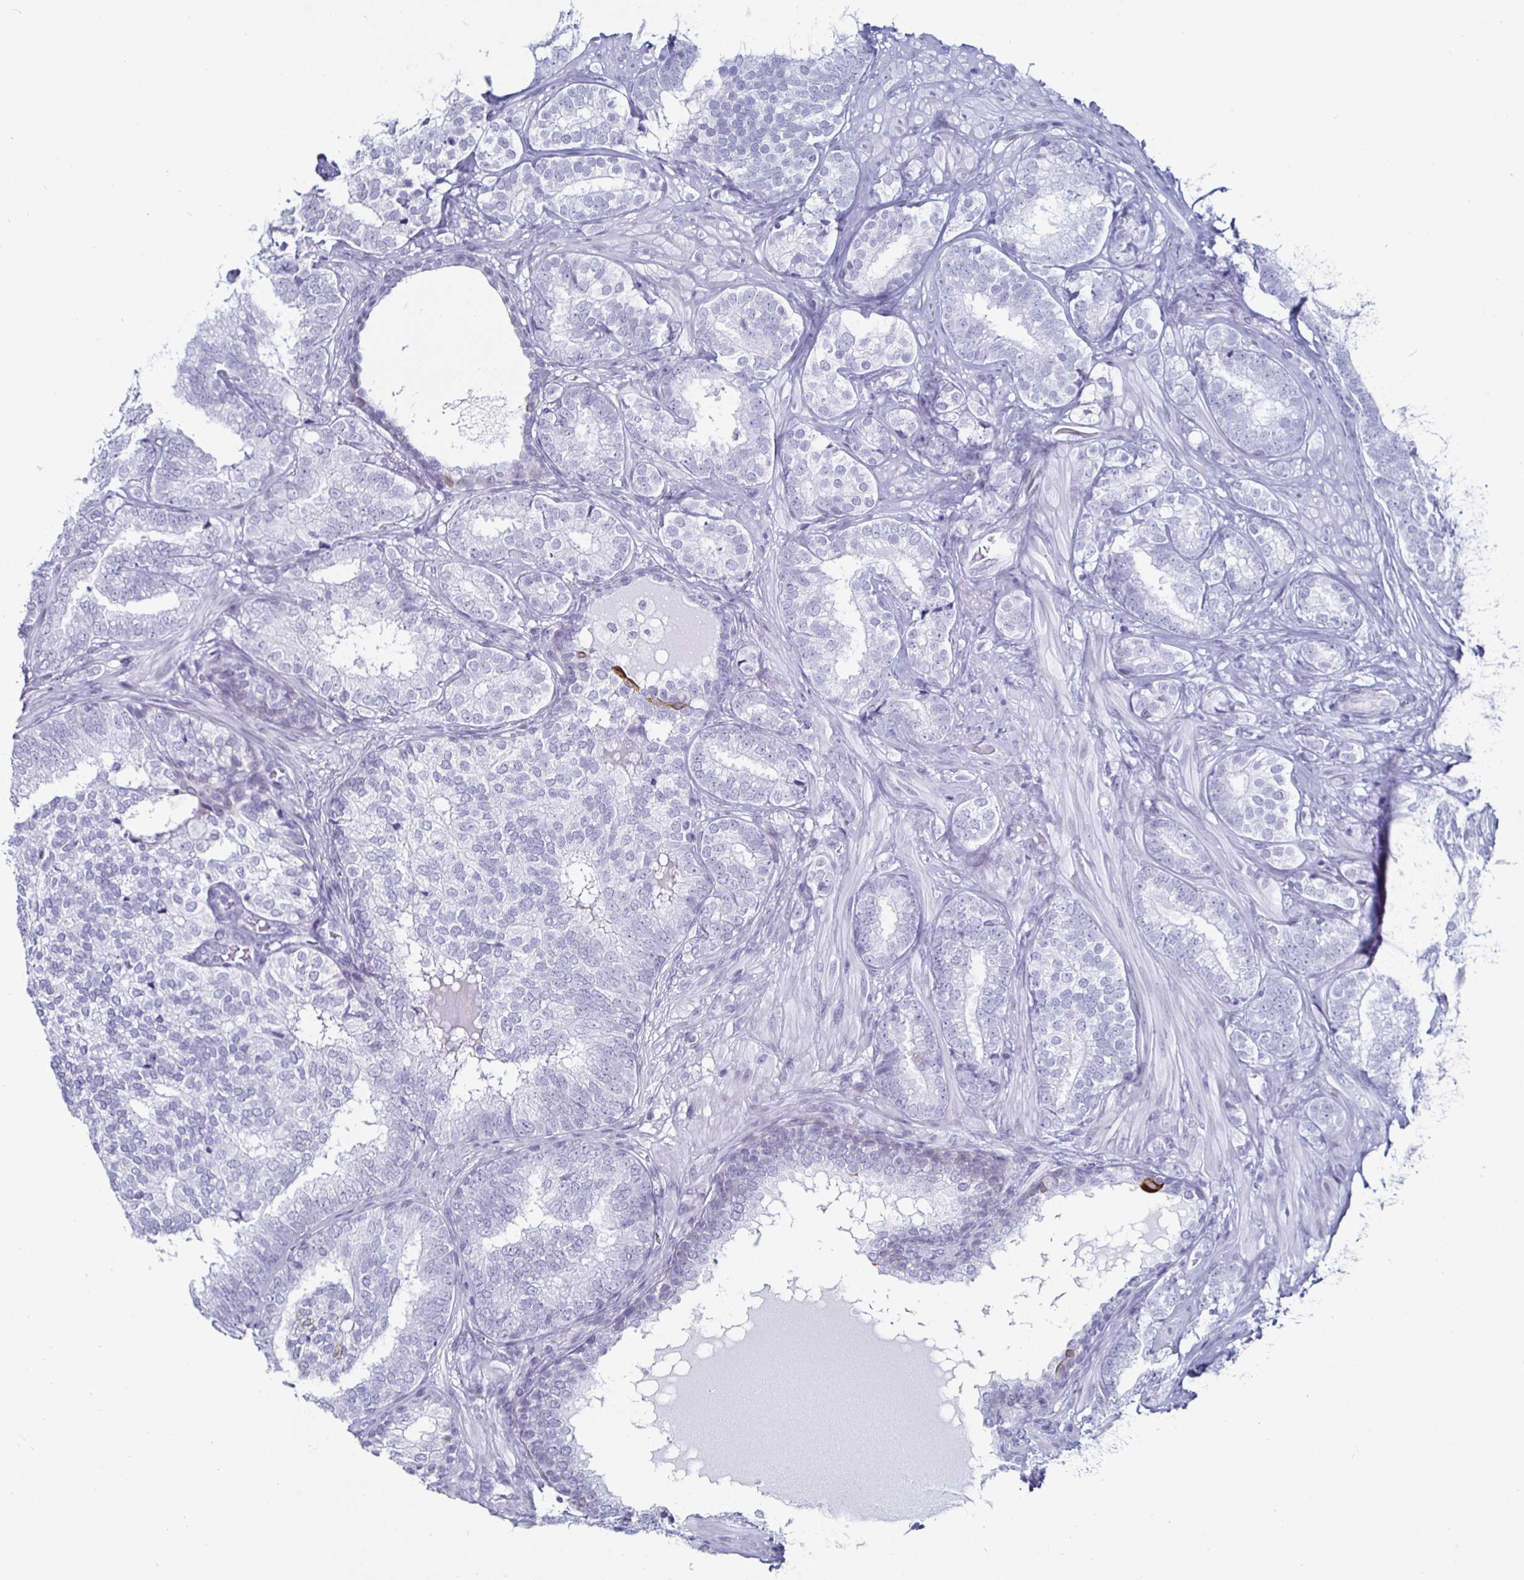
{"staining": {"intensity": "strong", "quantity": "<25%", "location": "cytoplasmic/membranous"}, "tissue": "prostate cancer", "cell_type": "Tumor cells", "image_type": "cancer", "snomed": [{"axis": "morphology", "description": "Adenocarcinoma, High grade"}, {"axis": "topography", "description": "Prostate"}], "caption": "Immunohistochemistry (IHC) photomicrograph of neoplastic tissue: prostate cancer (high-grade adenocarcinoma) stained using IHC demonstrates medium levels of strong protein expression localized specifically in the cytoplasmic/membranous of tumor cells, appearing as a cytoplasmic/membranous brown color.", "gene": "KRT4", "patient": {"sex": "male", "age": 72}}